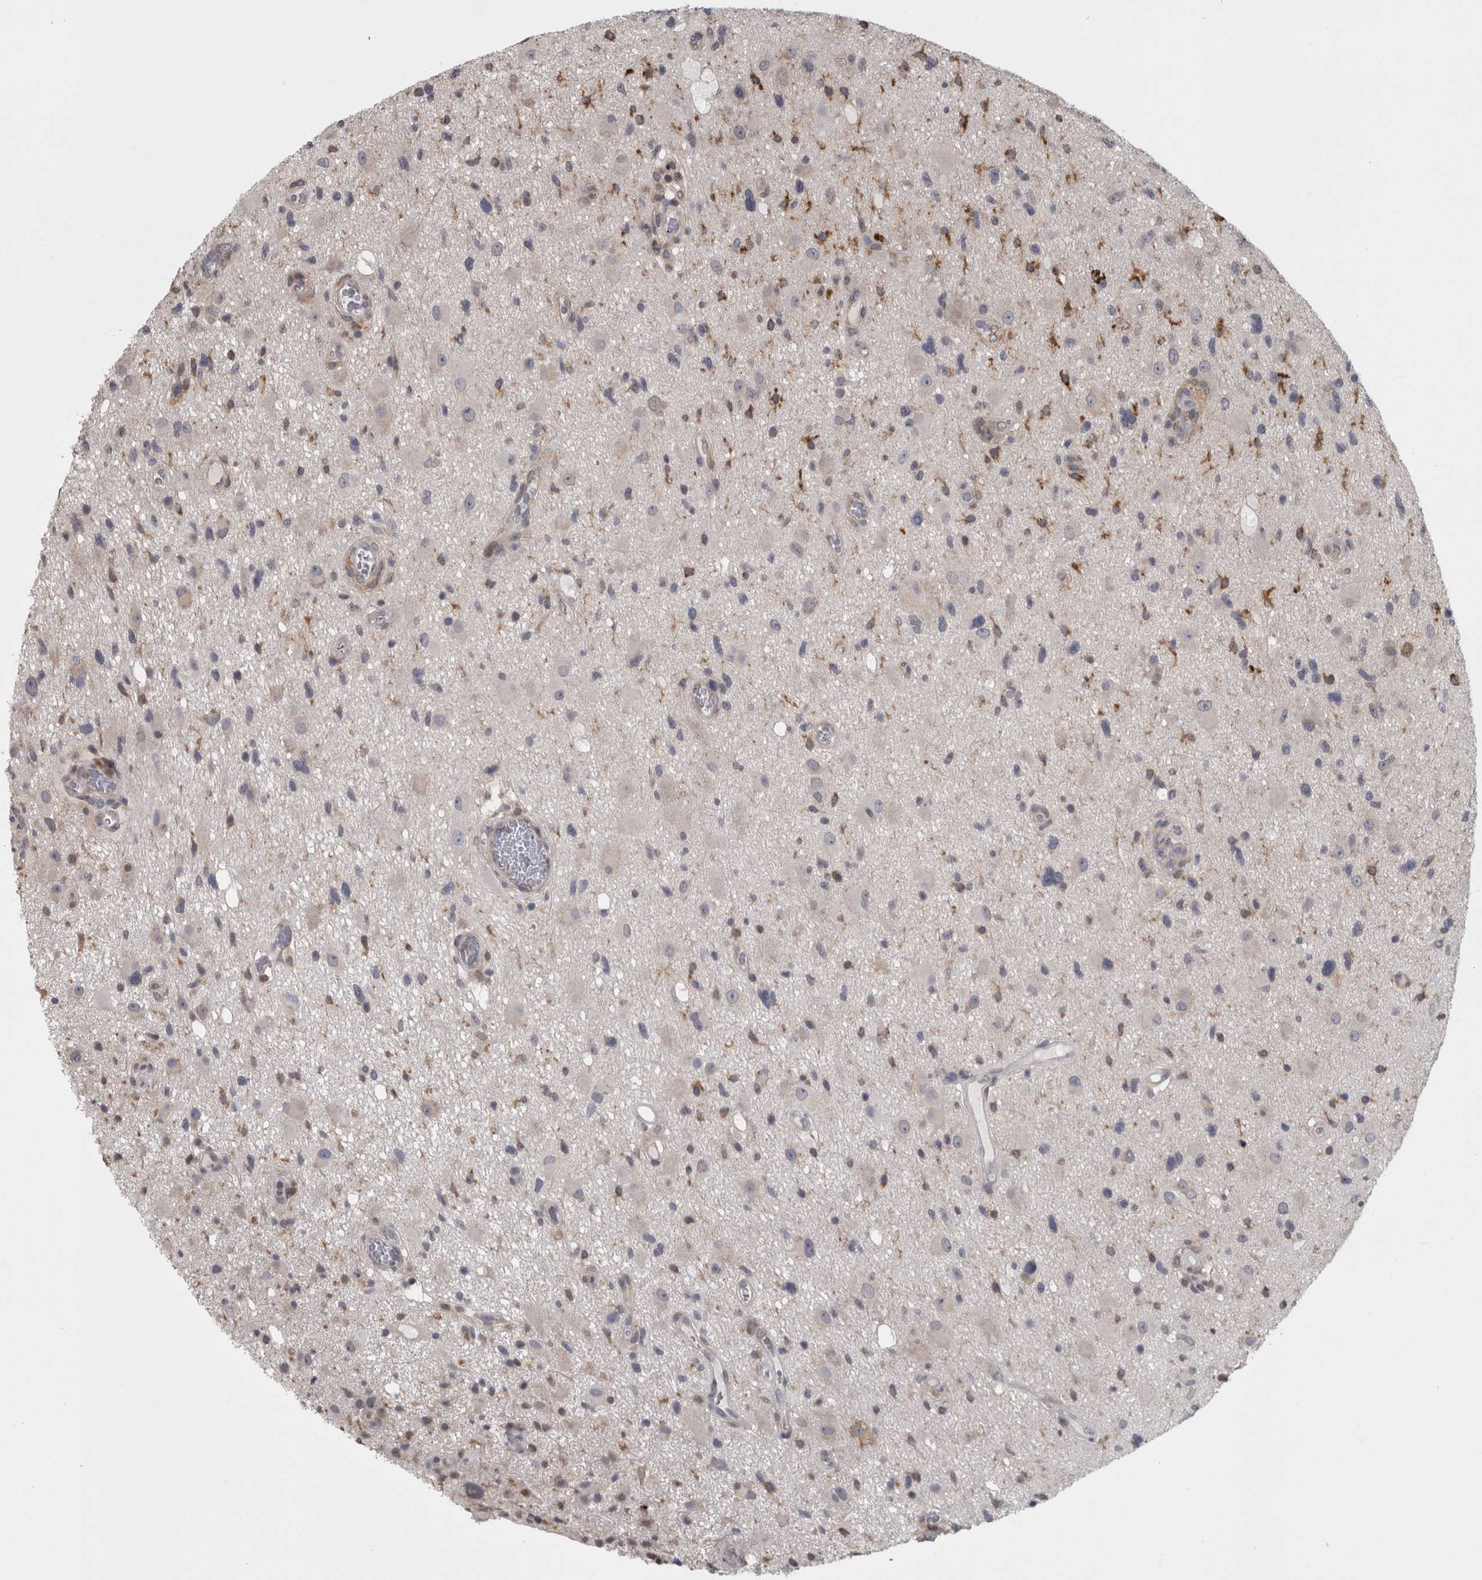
{"staining": {"intensity": "weak", "quantity": "<25%", "location": "cytoplasmic/membranous"}, "tissue": "glioma", "cell_type": "Tumor cells", "image_type": "cancer", "snomed": [{"axis": "morphology", "description": "Glioma, malignant, High grade"}, {"axis": "topography", "description": "Brain"}], "caption": "Protein analysis of malignant high-grade glioma demonstrates no significant staining in tumor cells.", "gene": "APRT", "patient": {"sex": "male", "age": 33}}